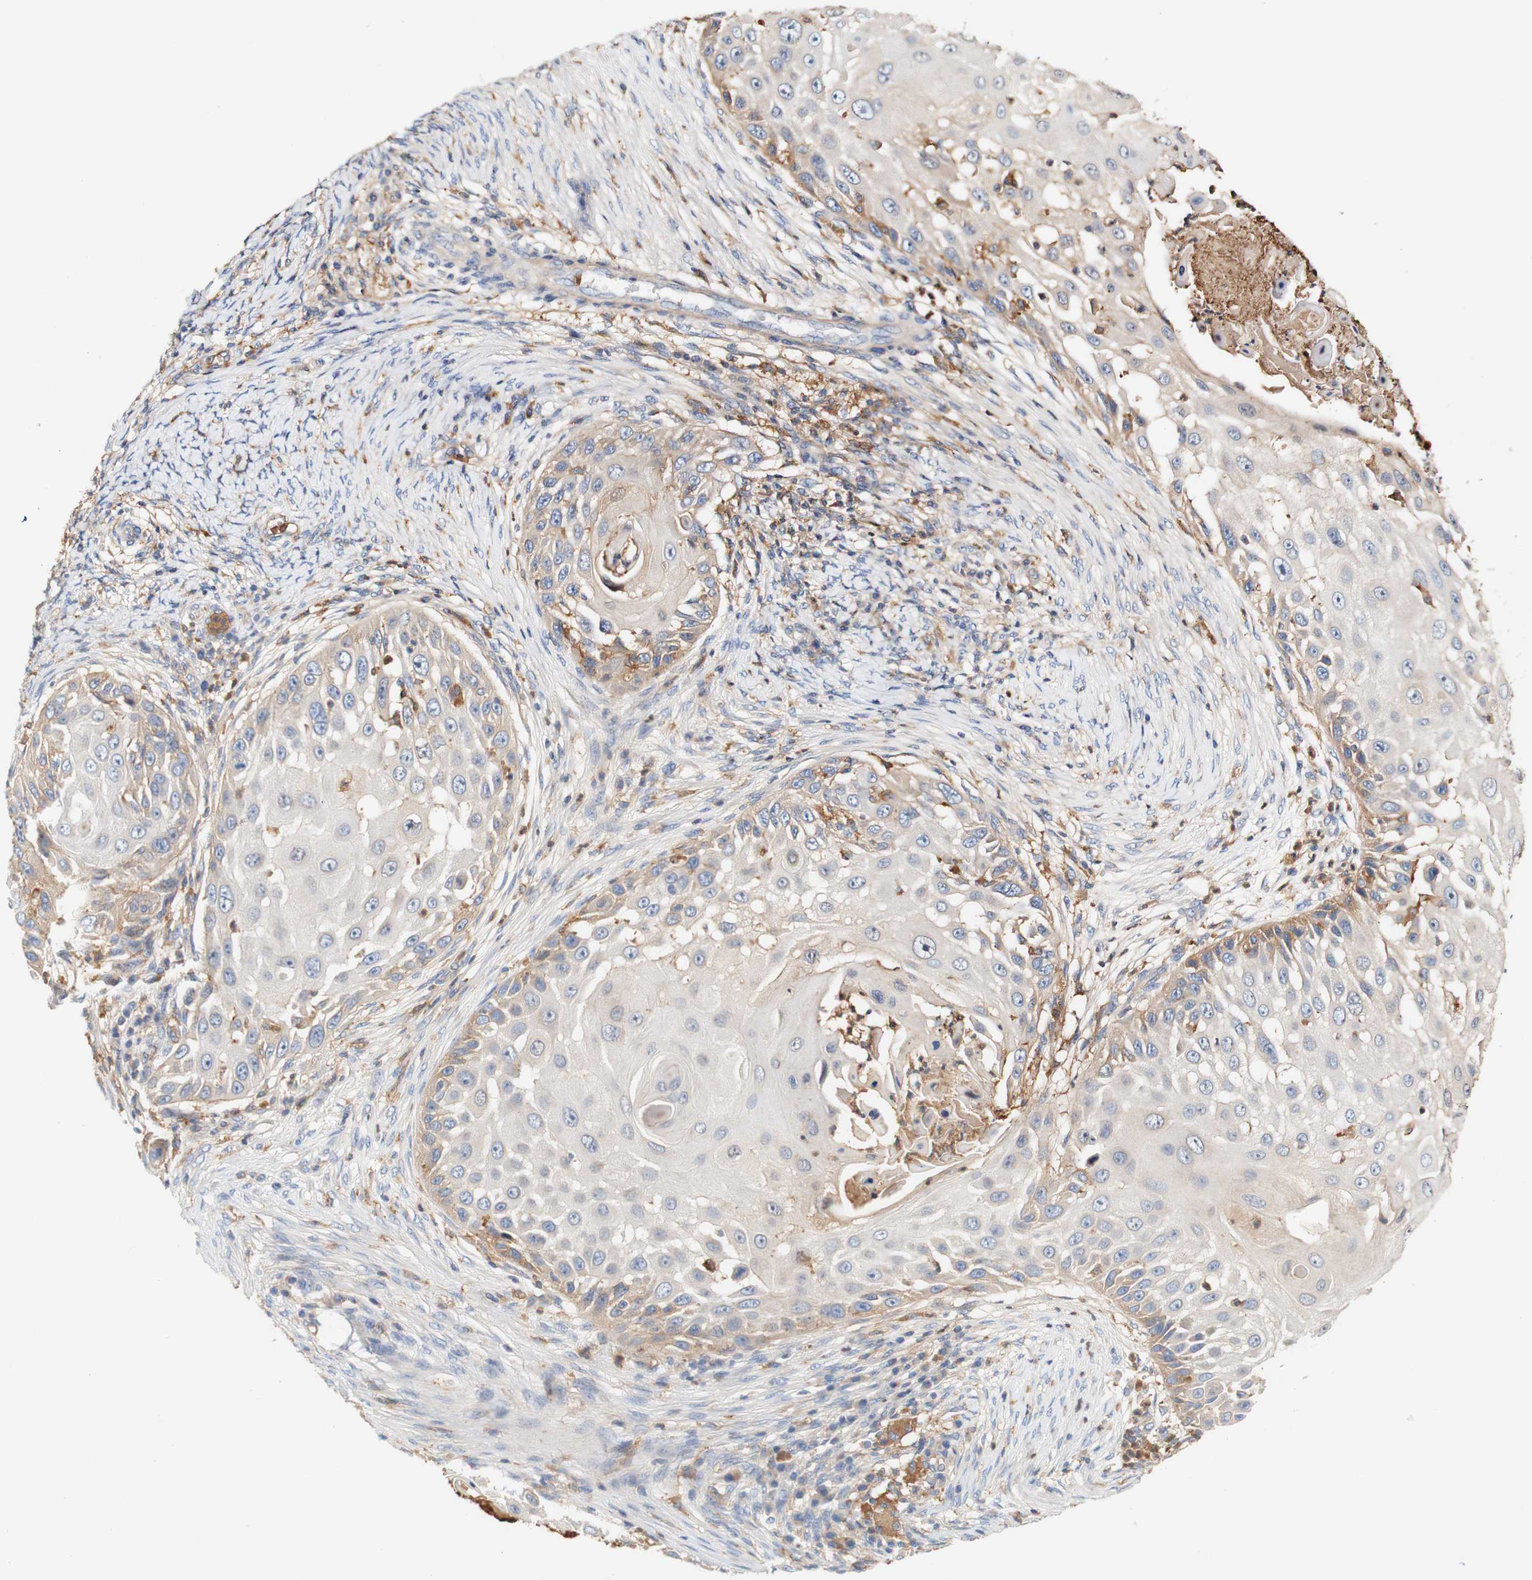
{"staining": {"intensity": "weak", "quantity": "25%-75%", "location": "cytoplasmic/membranous"}, "tissue": "skin cancer", "cell_type": "Tumor cells", "image_type": "cancer", "snomed": [{"axis": "morphology", "description": "Squamous cell carcinoma, NOS"}, {"axis": "topography", "description": "Skin"}], "caption": "The photomicrograph demonstrates a brown stain indicating the presence of a protein in the cytoplasmic/membranous of tumor cells in skin squamous cell carcinoma. (IHC, brightfield microscopy, high magnification).", "gene": "PCDH7", "patient": {"sex": "female", "age": 44}}